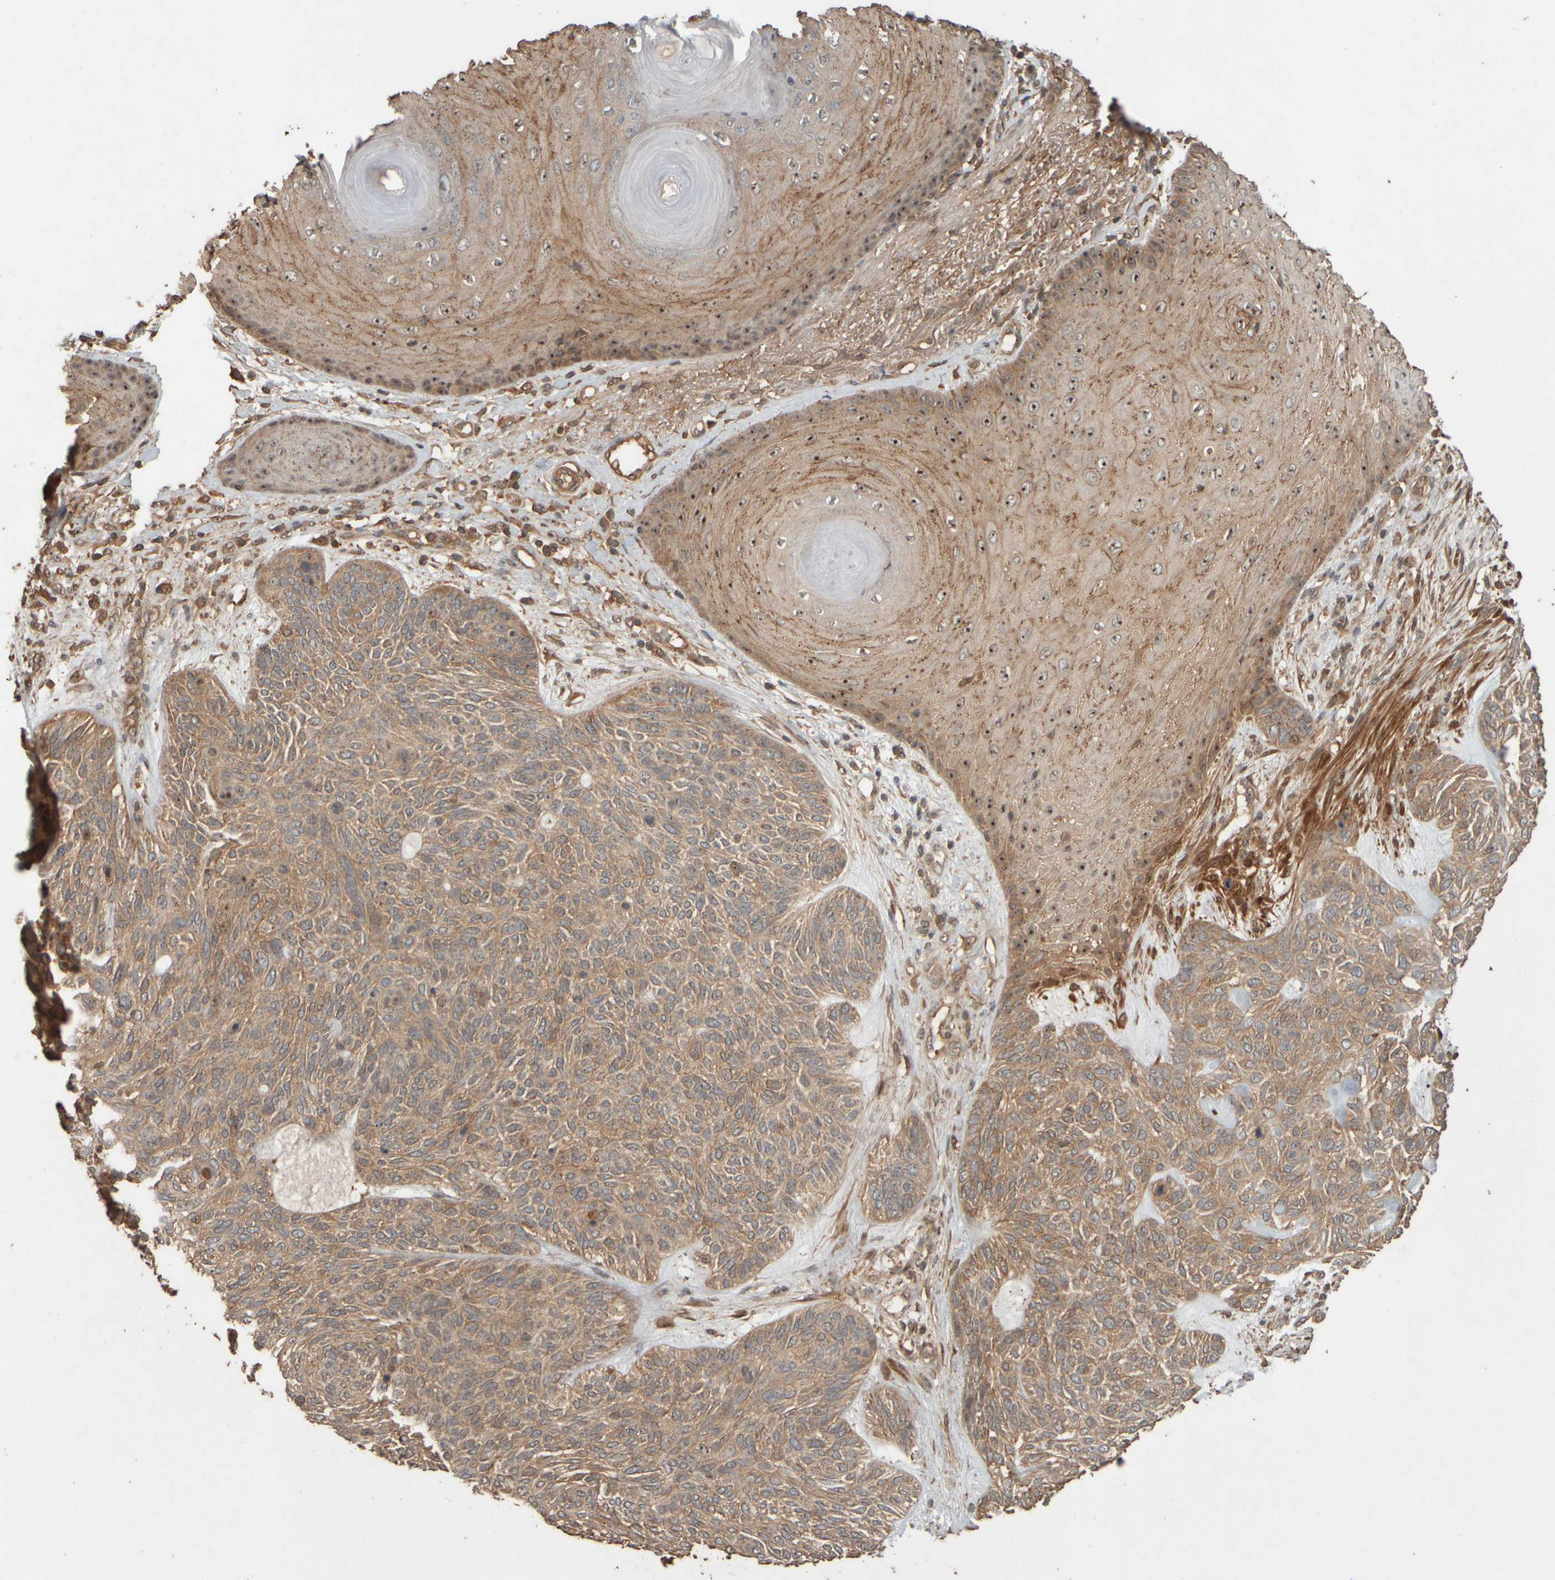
{"staining": {"intensity": "moderate", "quantity": ">75%", "location": "cytoplasmic/membranous,nuclear"}, "tissue": "skin cancer", "cell_type": "Tumor cells", "image_type": "cancer", "snomed": [{"axis": "morphology", "description": "Basal cell carcinoma"}, {"axis": "topography", "description": "Skin"}], "caption": "Approximately >75% of tumor cells in human skin cancer (basal cell carcinoma) display moderate cytoplasmic/membranous and nuclear protein staining as visualized by brown immunohistochemical staining.", "gene": "SPHK1", "patient": {"sex": "male", "age": 55}}